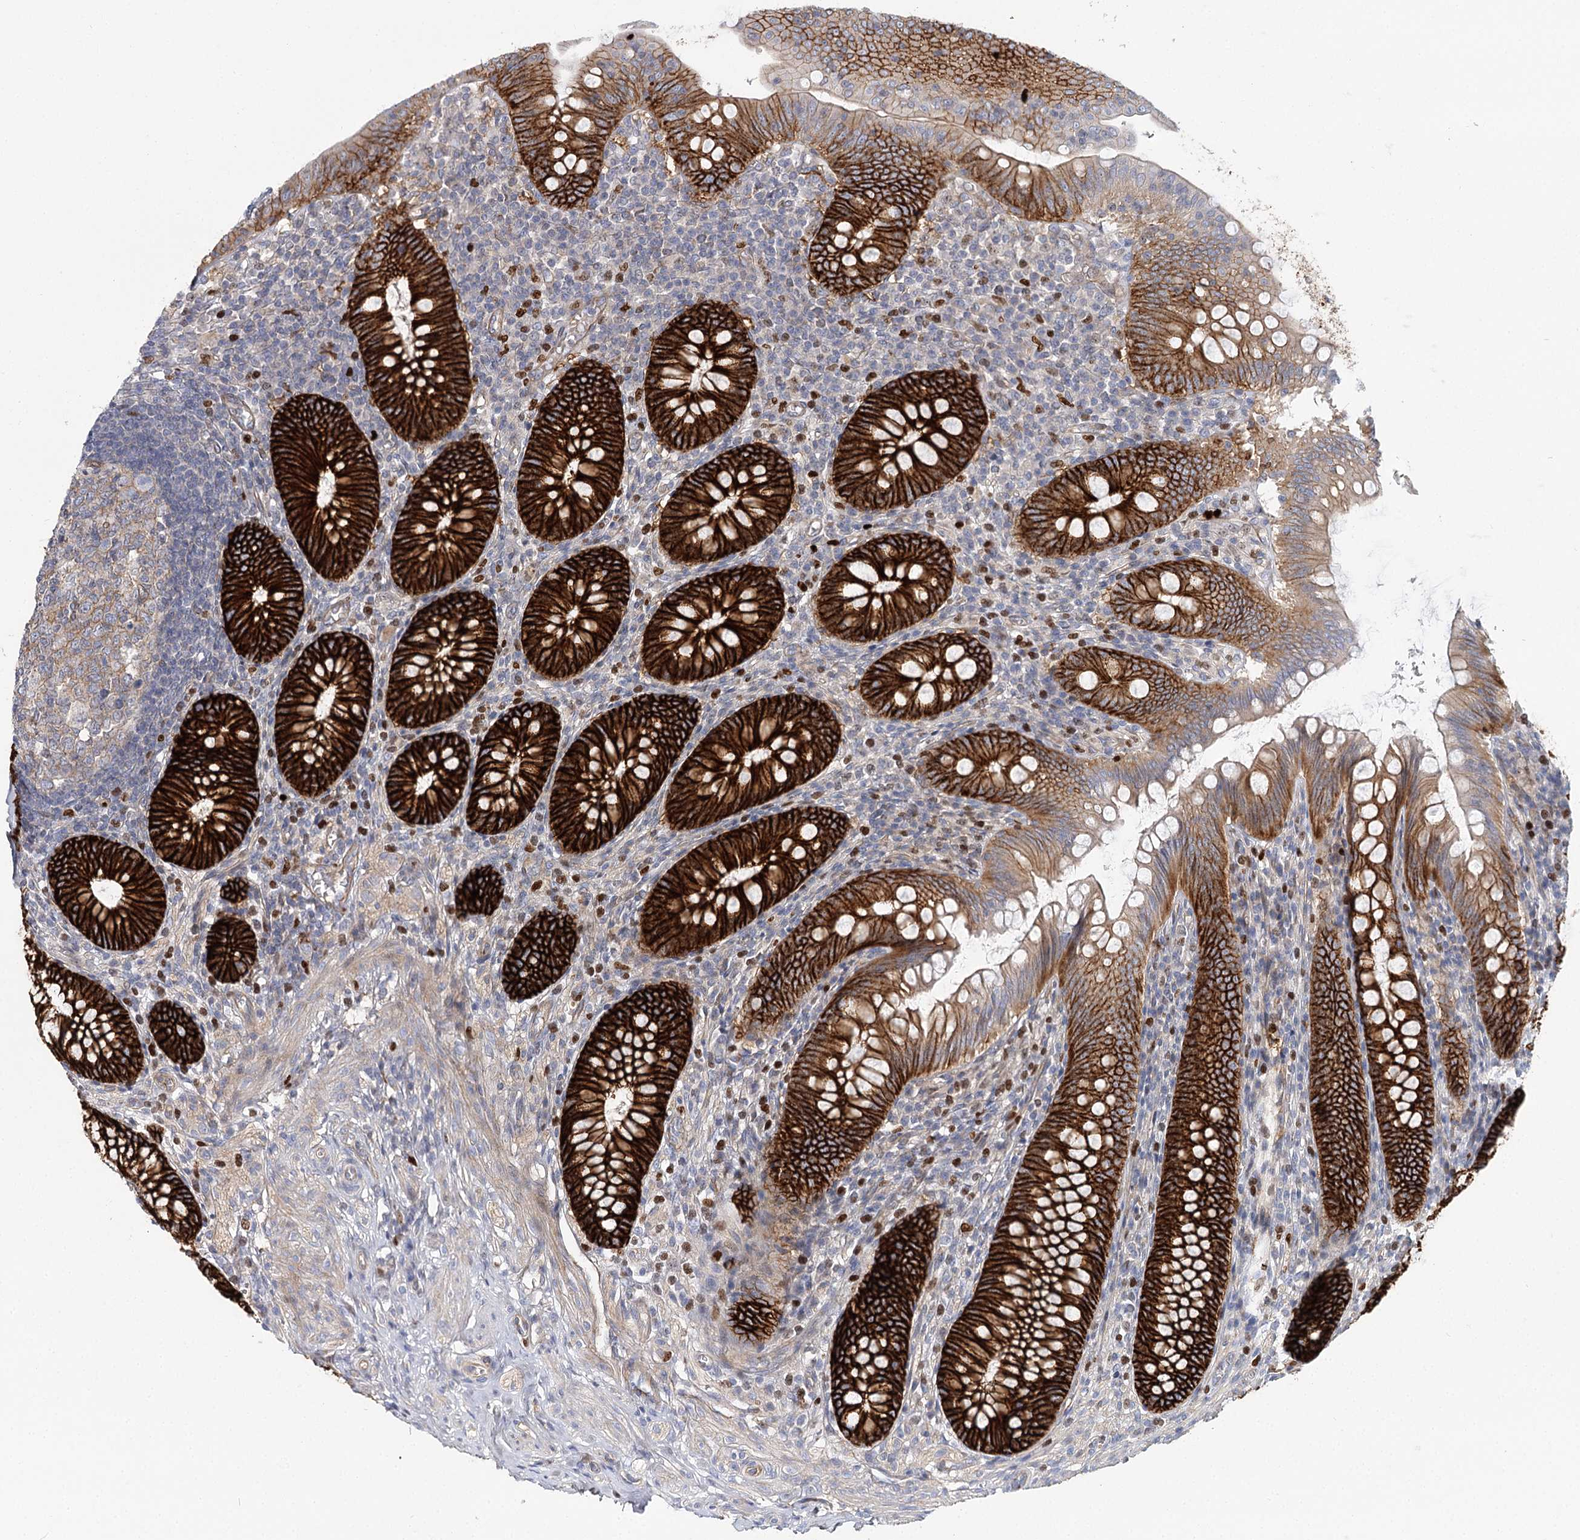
{"staining": {"intensity": "strong", "quantity": ">75%", "location": "cytoplasmic/membranous"}, "tissue": "appendix", "cell_type": "Glandular cells", "image_type": "normal", "snomed": [{"axis": "morphology", "description": "Normal tissue, NOS"}, {"axis": "topography", "description": "Appendix"}], "caption": "Protein expression analysis of normal human appendix reveals strong cytoplasmic/membranous staining in approximately >75% of glandular cells.", "gene": "C11orf52", "patient": {"sex": "male", "age": 14}}